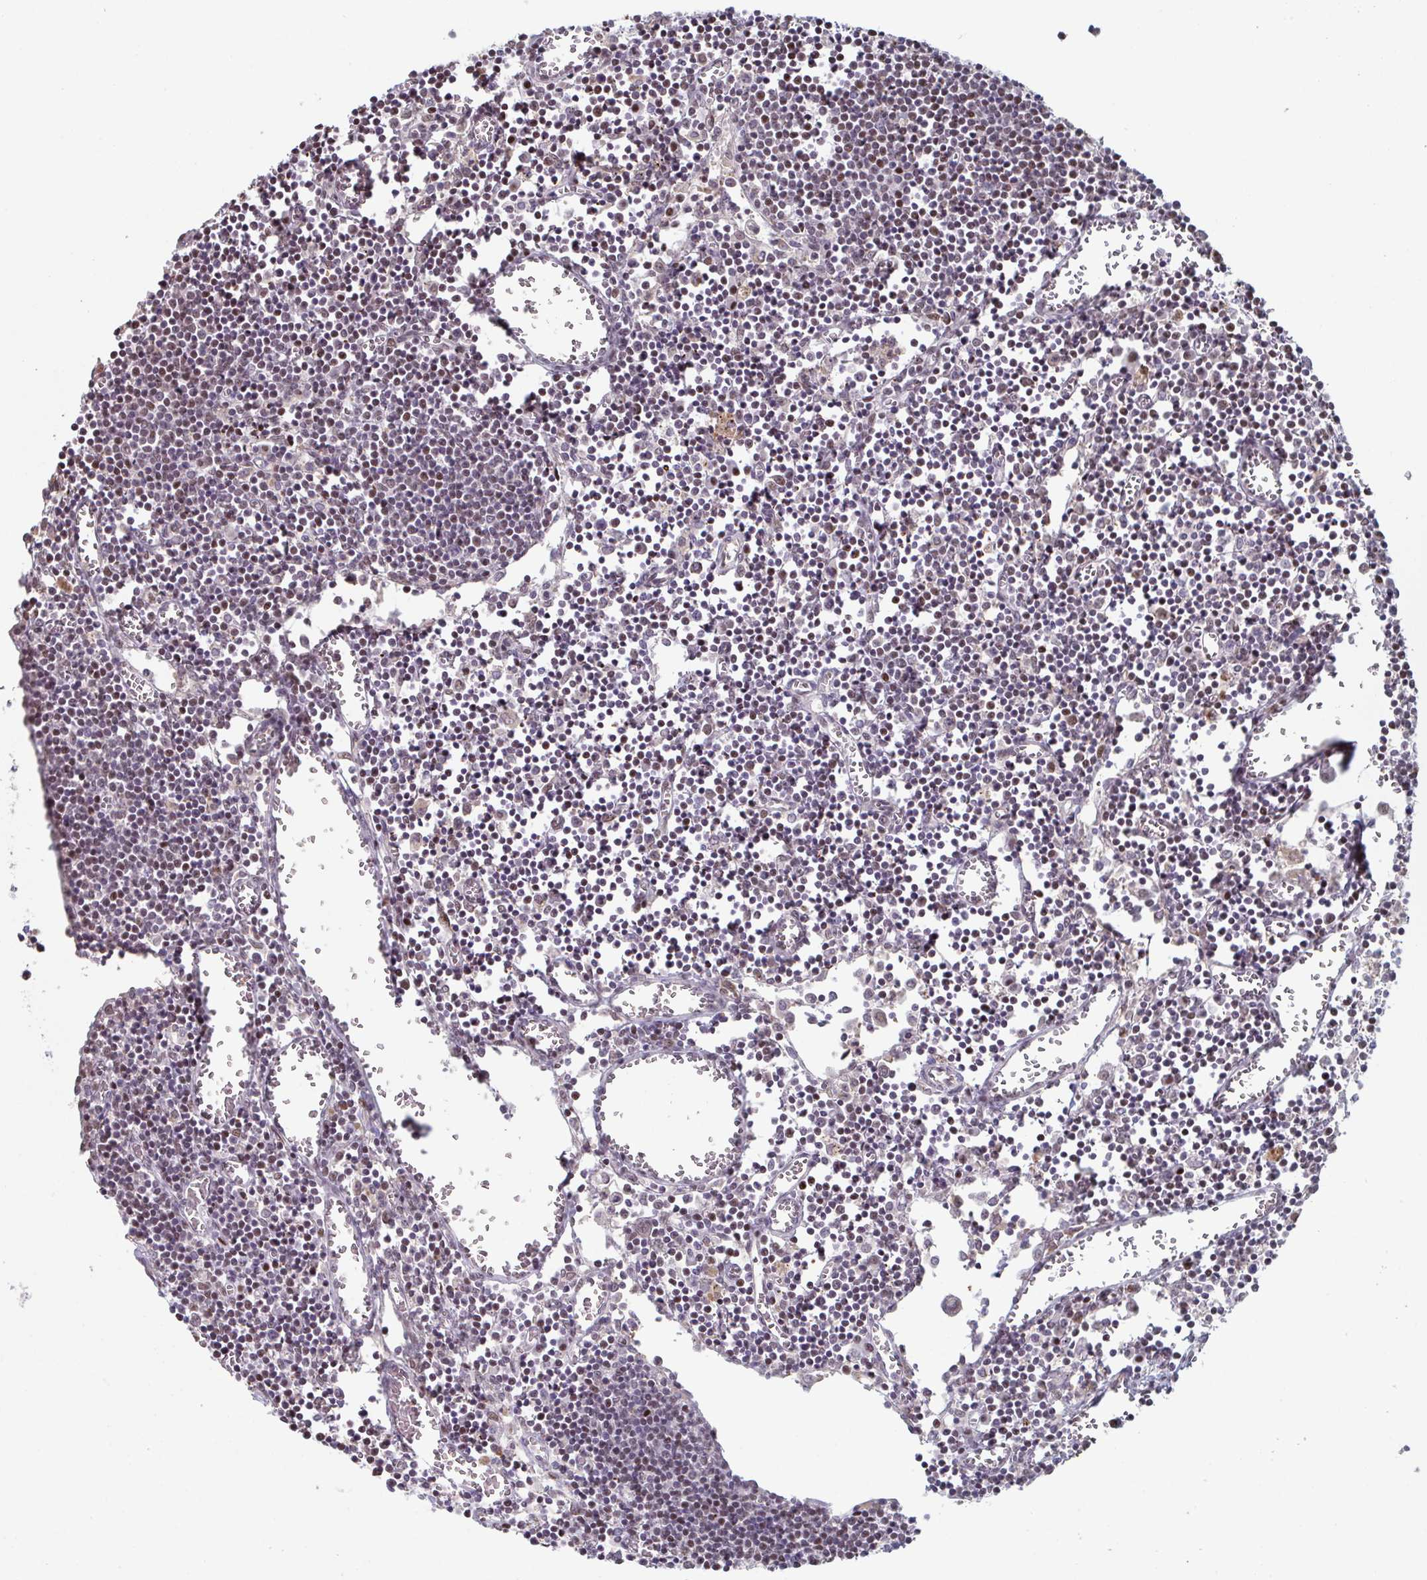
{"staining": {"intensity": "moderate", "quantity": "<25%", "location": "nuclear"}, "tissue": "lymph node", "cell_type": "Germinal center cells", "image_type": "normal", "snomed": [{"axis": "morphology", "description": "Normal tissue, NOS"}, {"axis": "topography", "description": "Lymph node"}], "caption": "Brown immunohistochemical staining in benign lymph node displays moderate nuclear staining in approximately <25% of germinal center cells. Nuclei are stained in blue.", "gene": "ACD", "patient": {"sex": "male", "age": 66}}